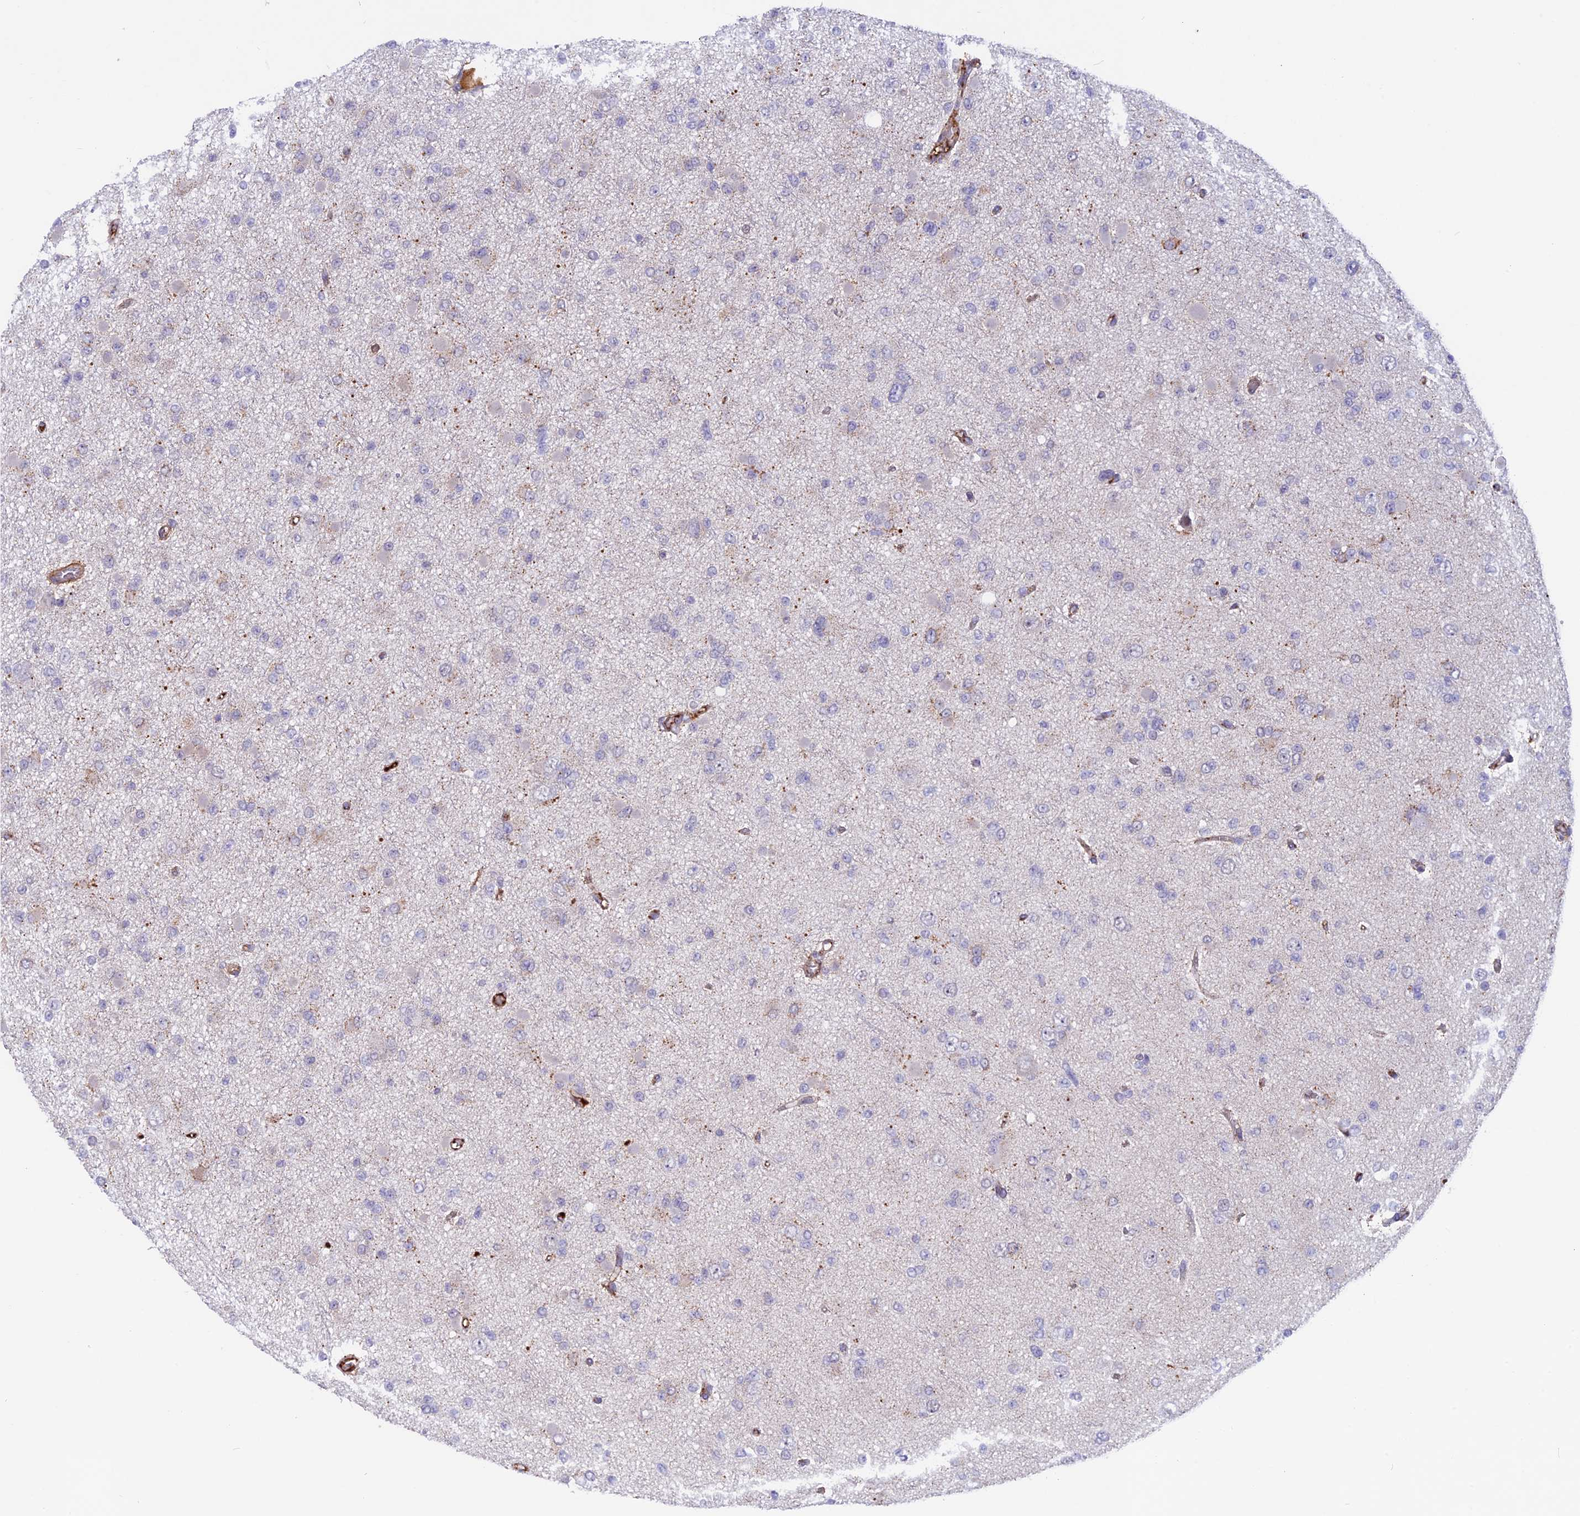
{"staining": {"intensity": "negative", "quantity": "none", "location": "none"}, "tissue": "glioma", "cell_type": "Tumor cells", "image_type": "cancer", "snomed": [{"axis": "morphology", "description": "Glioma, malignant, Low grade"}, {"axis": "topography", "description": "Brain"}], "caption": "This is an immunohistochemistry (IHC) photomicrograph of human glioma. There is no positivity in tumor cells.", "gene": "COL4A3", "patient": {"sex": "female", "age": 22}}